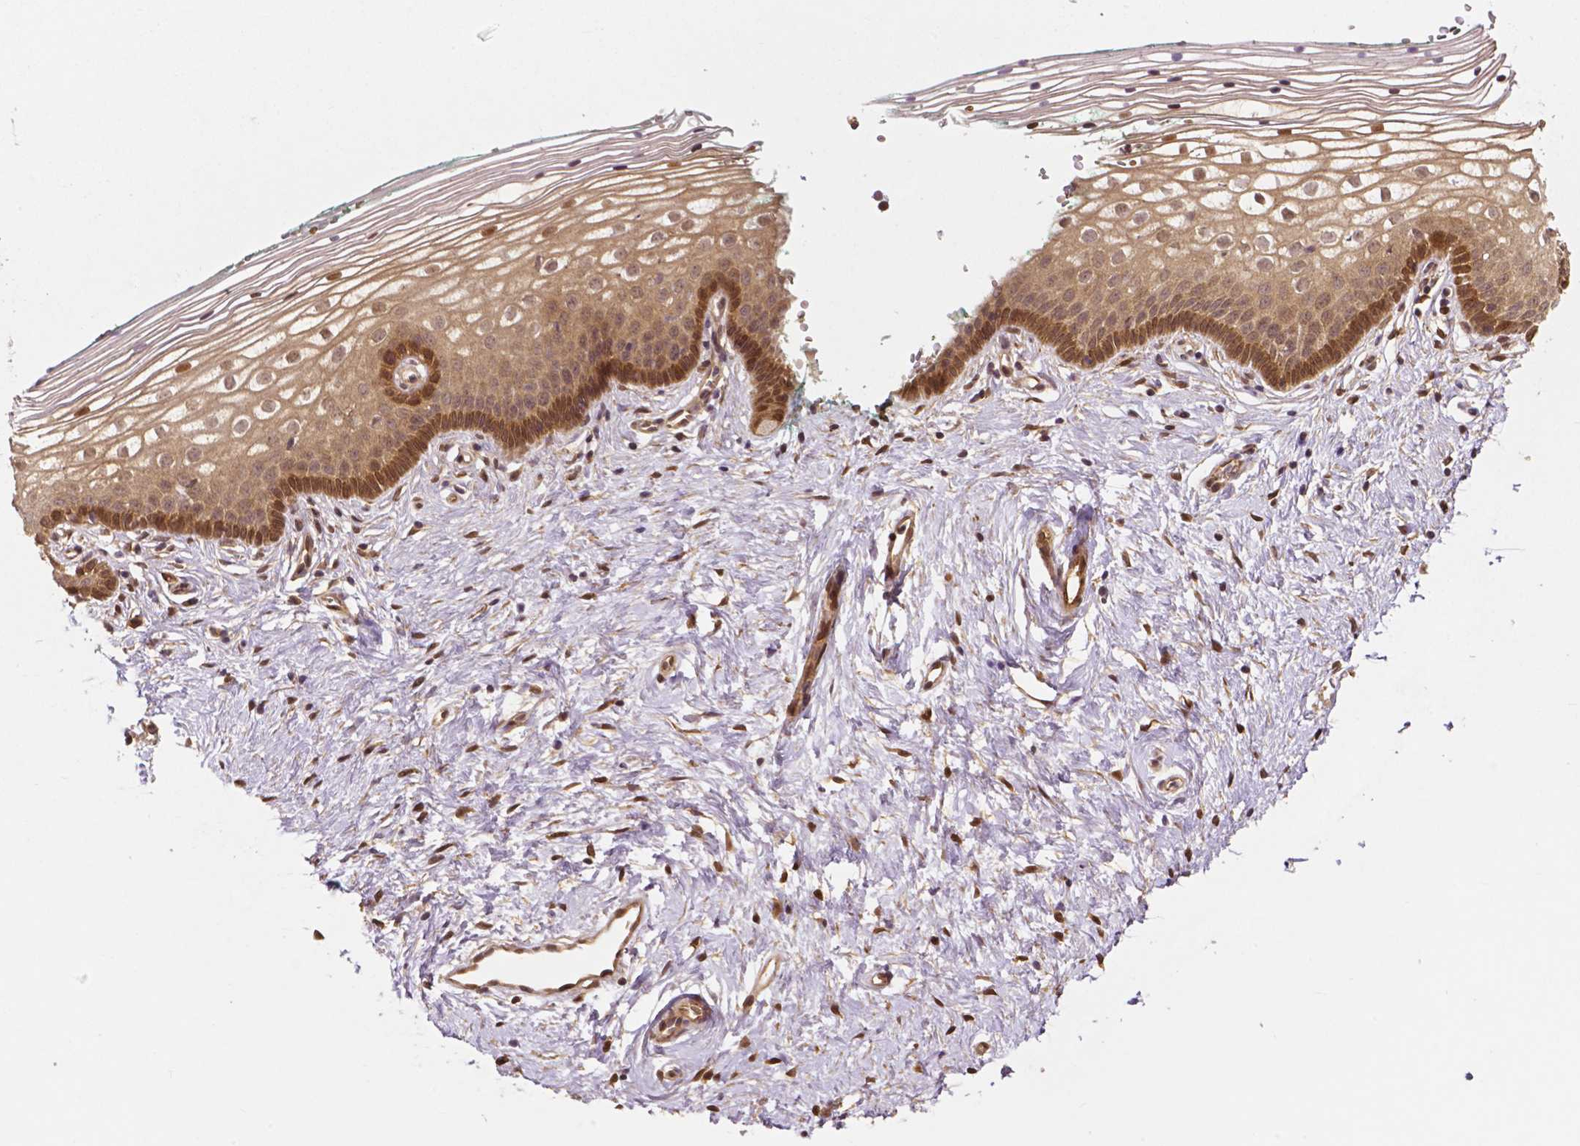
{"staining": {"intensity": "moderate", "quantity": "25%-75%", "location": "cytoplasmic/membranous,nuclear"}, "tissue": "vagina", "cell_type": "Squamous epithelial cells", "image_type": "normal", "snomed": [{"axis": "morphology", "description": "Normal tissue, NOS"}, {"axis": "topography", "description": "Vagina"}], "caption": "This histopathology image exhibits immunohistochemistry staining of unremarkable vagina, with medium moderate cytoplasmic/membranous,nuclear expression in approximately 25%-75% of squamous epithelial cells.", "gene": "YAP1", "patient": {"sex": "female", "age": 36}}